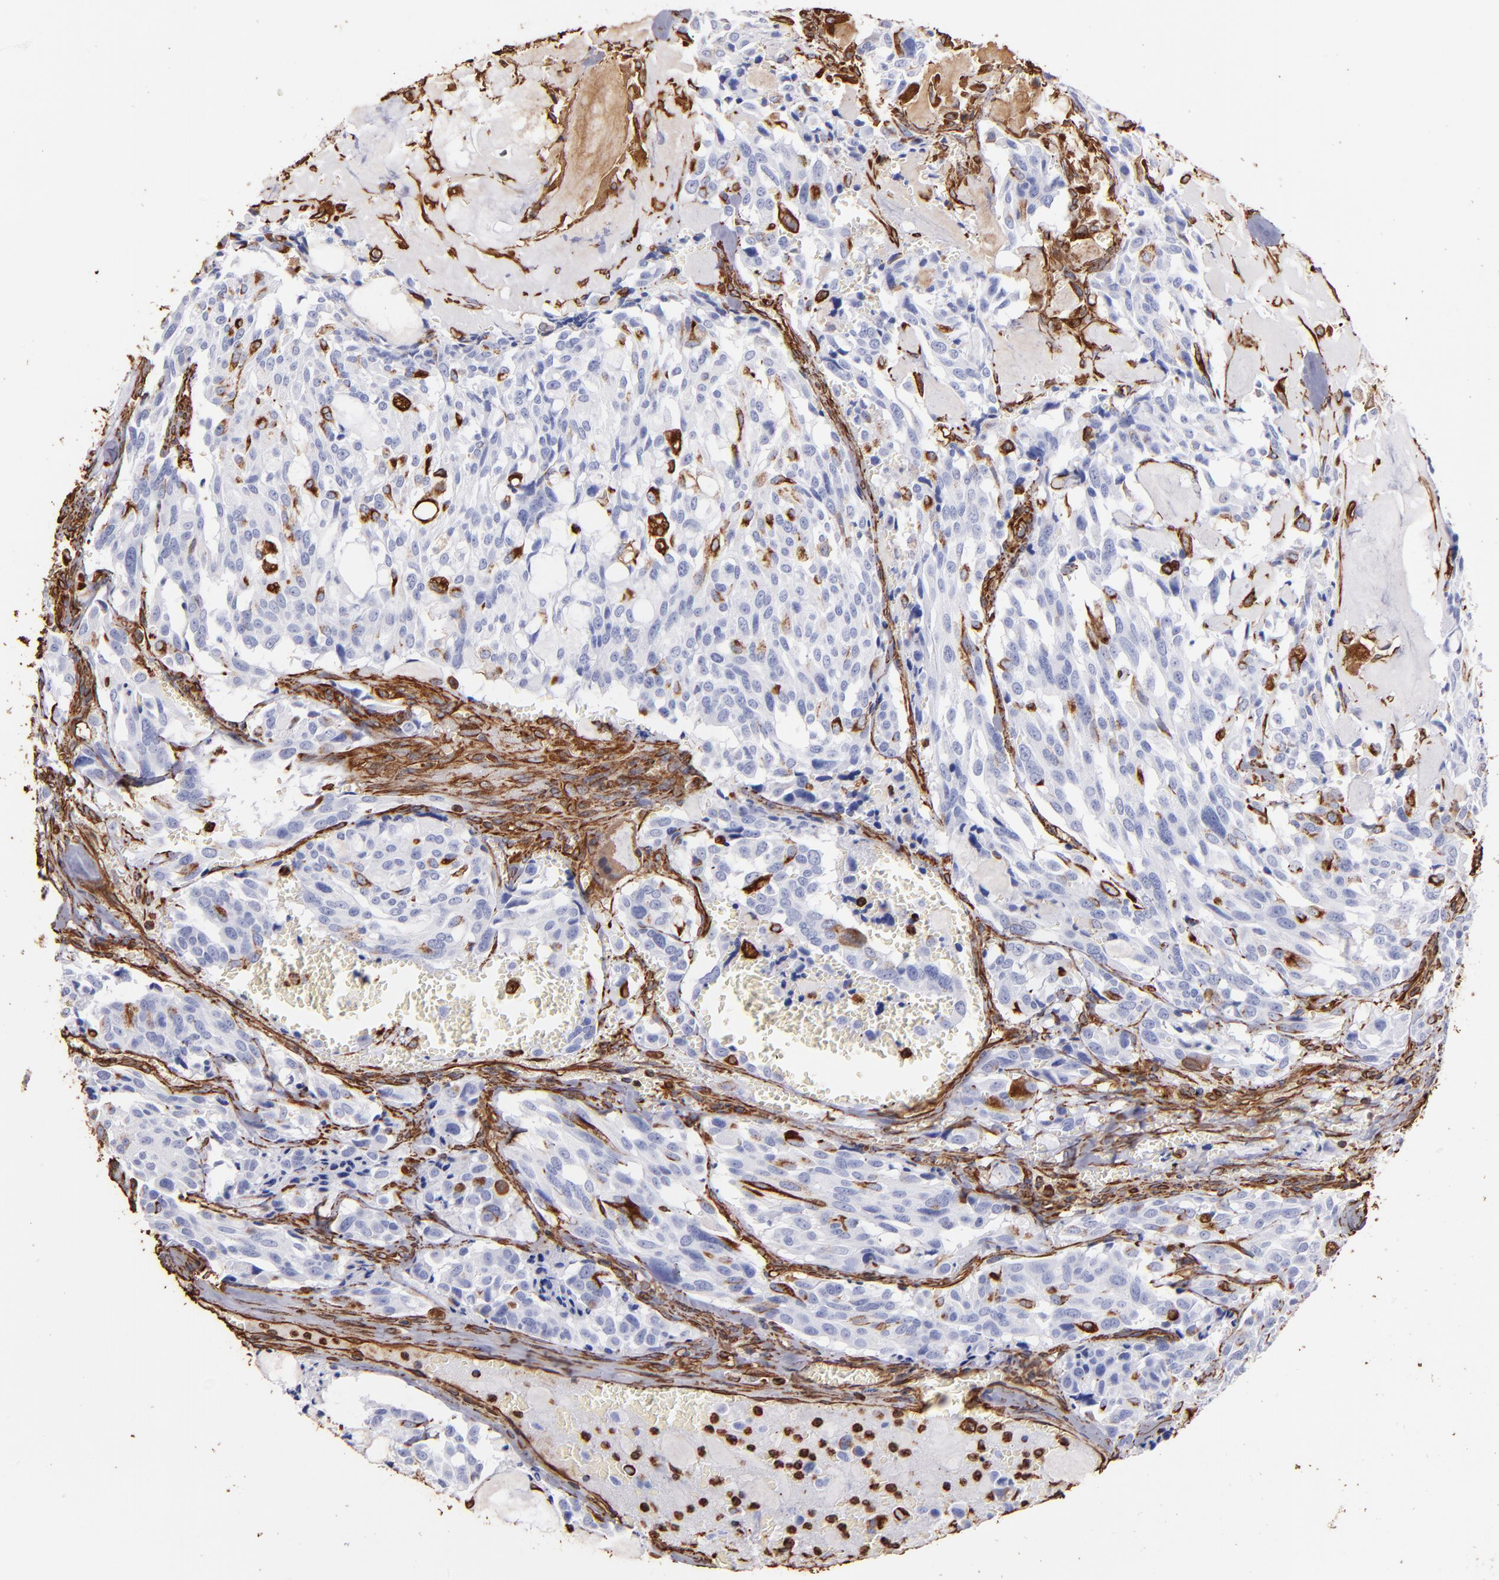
{"staining": {"intensity": "negative", "quantity": "none", "location": "none"}, "tissue": "thyroid cancer", "cell_type": "Tumor cells", "image_type": "cancer", "snomed": [{"axis": "morphology", "description": "Carcinoma, NOS"}, {"axis": "morphology", "description": "Carcinoid, malignant, NOS"}, {"axis": "topography", "description": "Thyroid gland"}], "caption": "Micrograph shows no significant protein expression in tumor cells of carcinoid (malignant) (thyroid).", "gene": "VIM", "patient": {"sex": "male", "age": 33}}